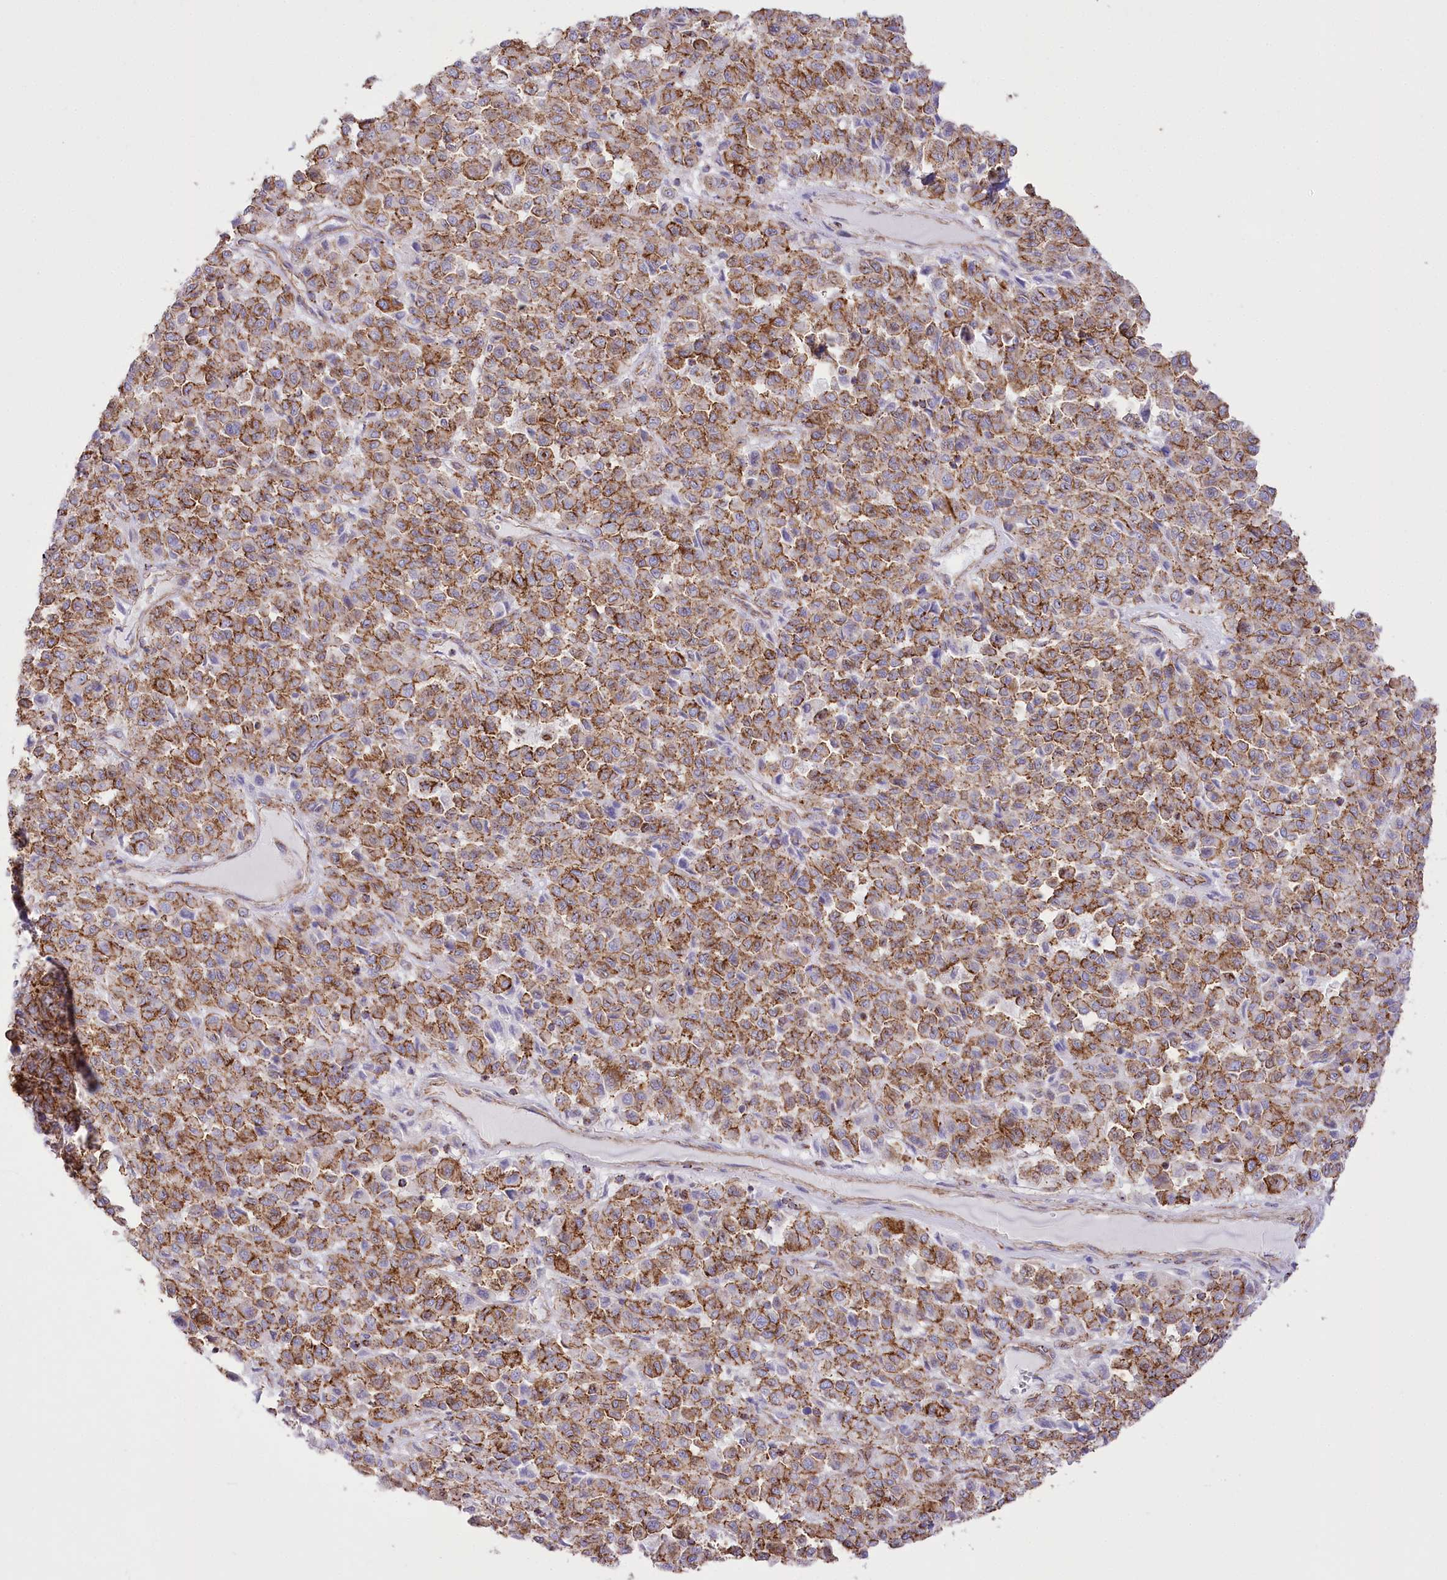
{"staining": {"intensity": "moderate", "quantity": ">75%", "location": "cytoplasmic/membranous"}, "tissue": "melanoma", "cell_type": "Tumor cells", "image_type": "cancer", "snomed": [{"axis": "morphology", "description": "Malignant melanoma, Metastatic site"}, {"axis": "topography", "description": "Pancreas"}], "caption": "Human melanoma stained with a brown dye exhibits moderate cytoplasmic/membranous positive staining in about >75% of tumor cells.", "gene": "FAM216A", "patient": {"sex": "female", "age": 30}}